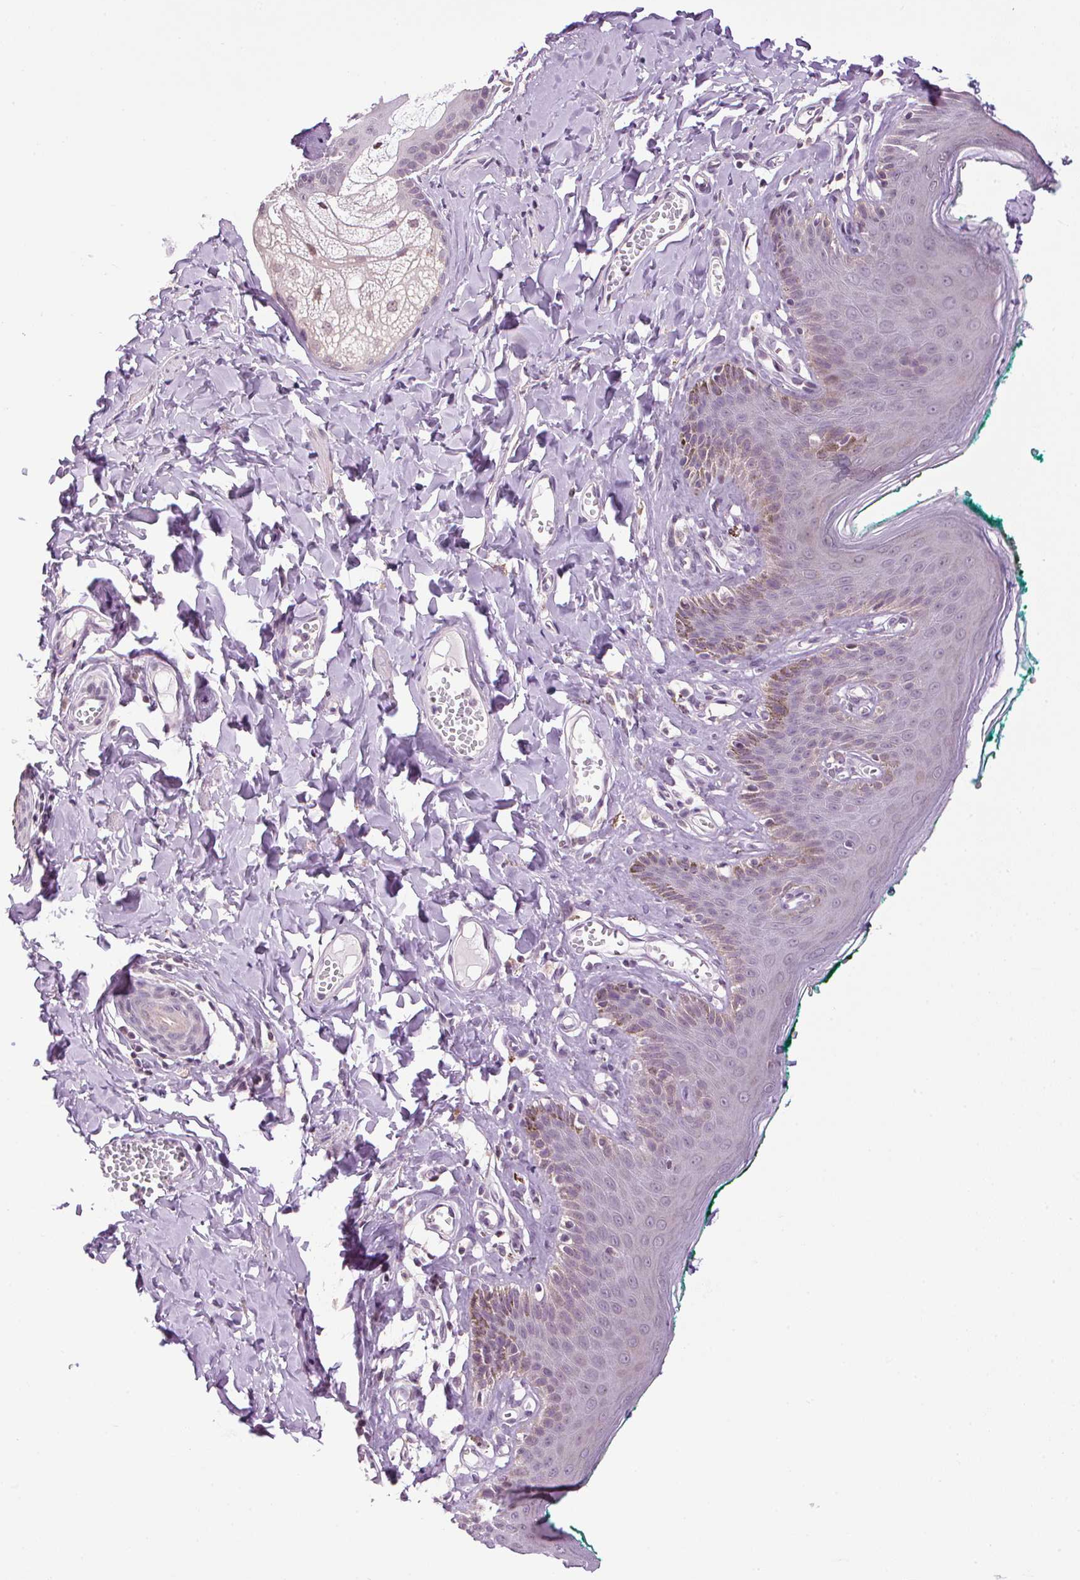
{"staining": {"intensity": "negative", "quantity": "none", "location": "none"}, "tissue": "skin", "cell_type": "Epidermal cells", "image_type": "normal", "snomed": [{"axis": "morphology", "description": "Normal tissue, NOS"}, {"axis": "topography", "description": "Vulva"}, {"axis": "topography", "description": "Peripheral nerve tissue"}], "caption": "This is an immunohistochemistry (IHC) image of normal human skin. There is no expression in epidermal cells.", "gene": "SMIM13", "patient": {"sex": "female", "age": 66}}